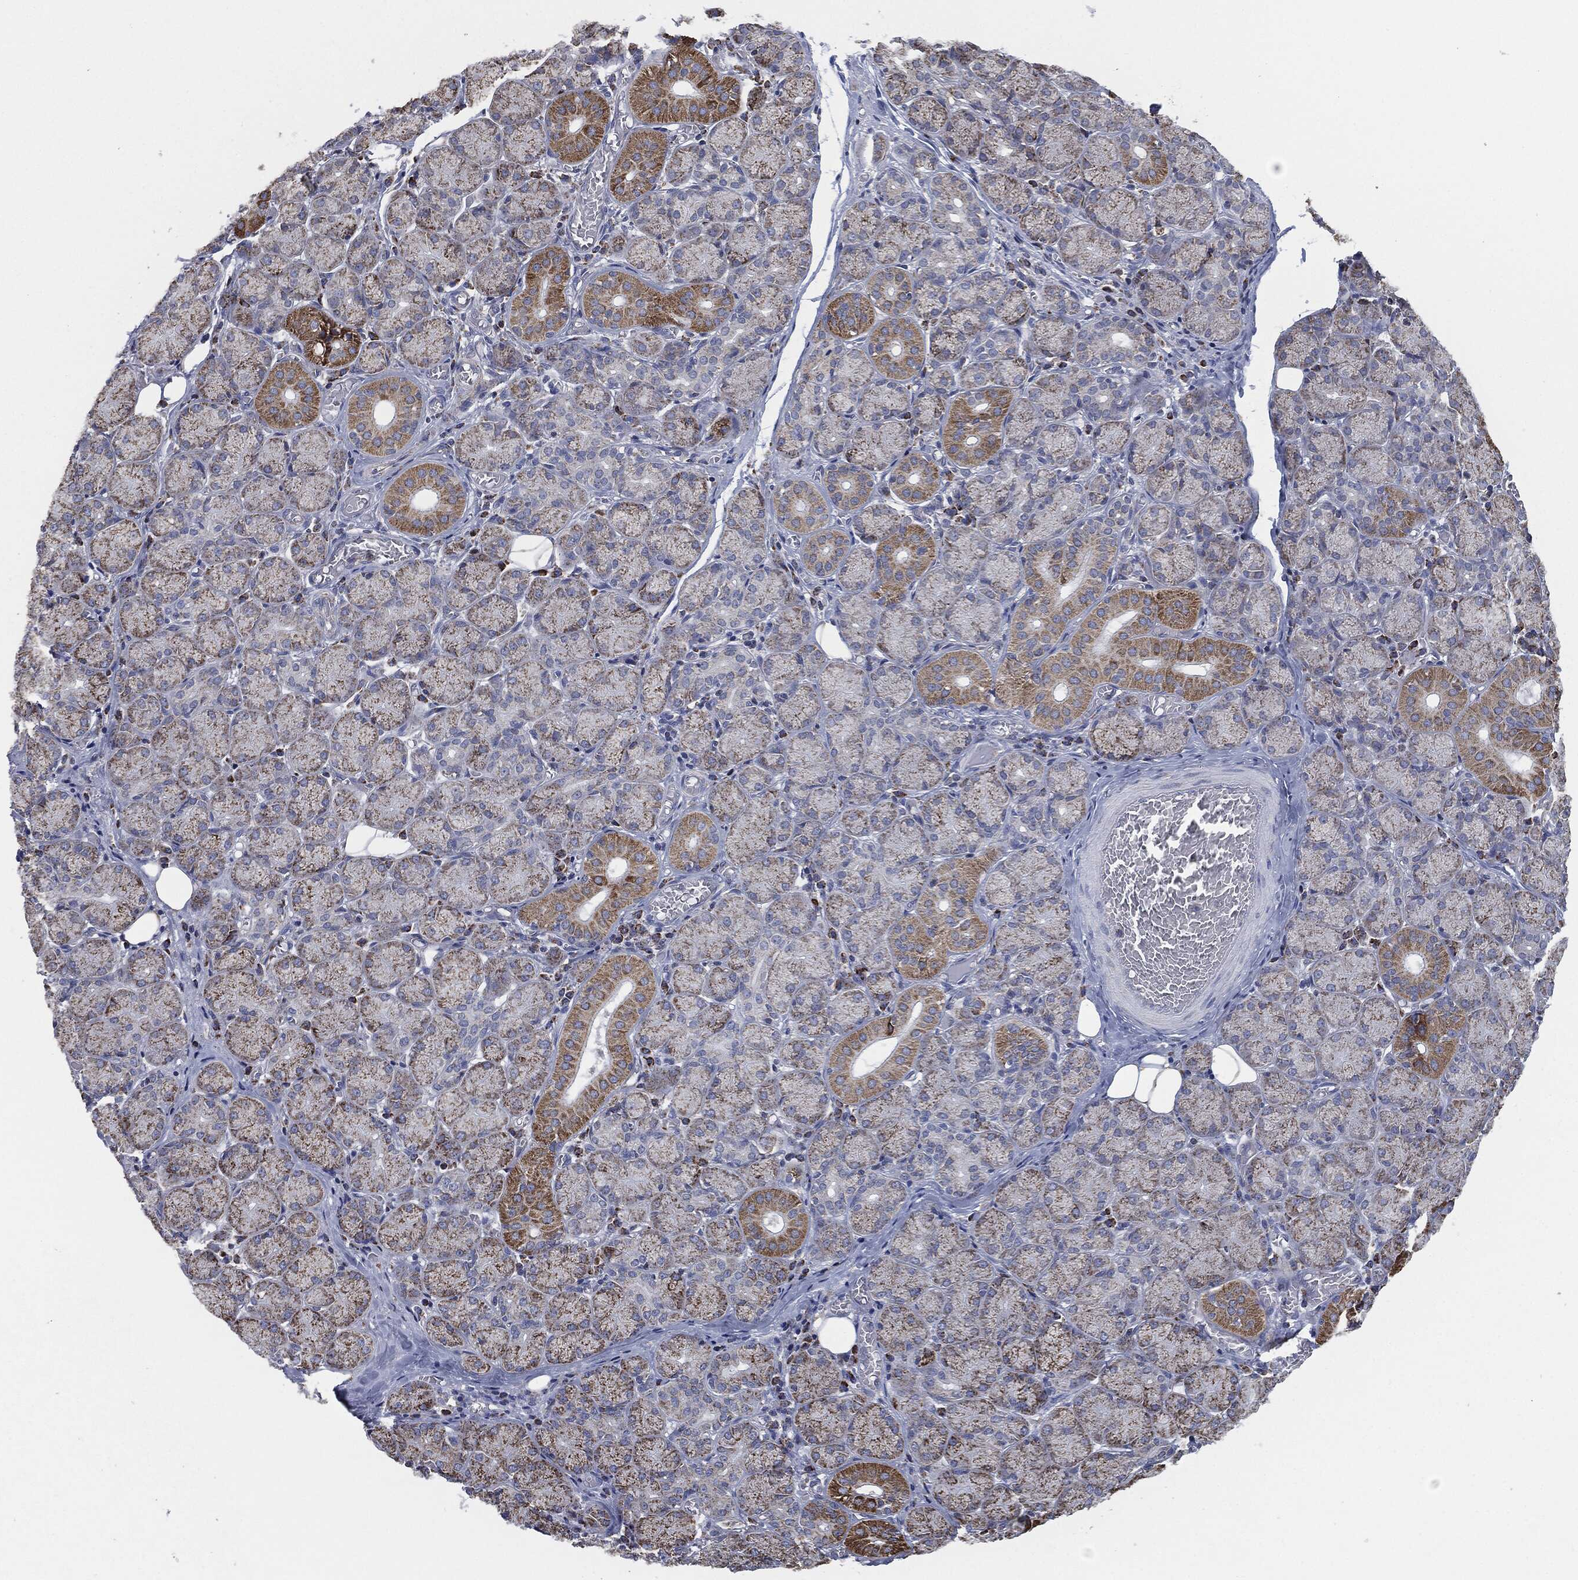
{"staining": {"intensity": "moderate", "quantity": "25%-75%", "location": "cytoplasmic/membranous"}, "tissue": "salivary gland", "cell_type": "Glandular cells", "image_type": "normal", "snomed": [{"axis": "morphology", "description": "Normal tissue, NOS"}, {"axis": "topography", "description": "Salivary gland"}, {"axis": "topography", "description": "Peripheral nerve tissue"}], "caption": "Salivary gland stained with a brown dye displays moderate cytoplasmic/membranous positive expression in about 25%-75% of glandular cells.", "gene": "NDUFV2", "patient": {"sex": "female", "age": 24}}